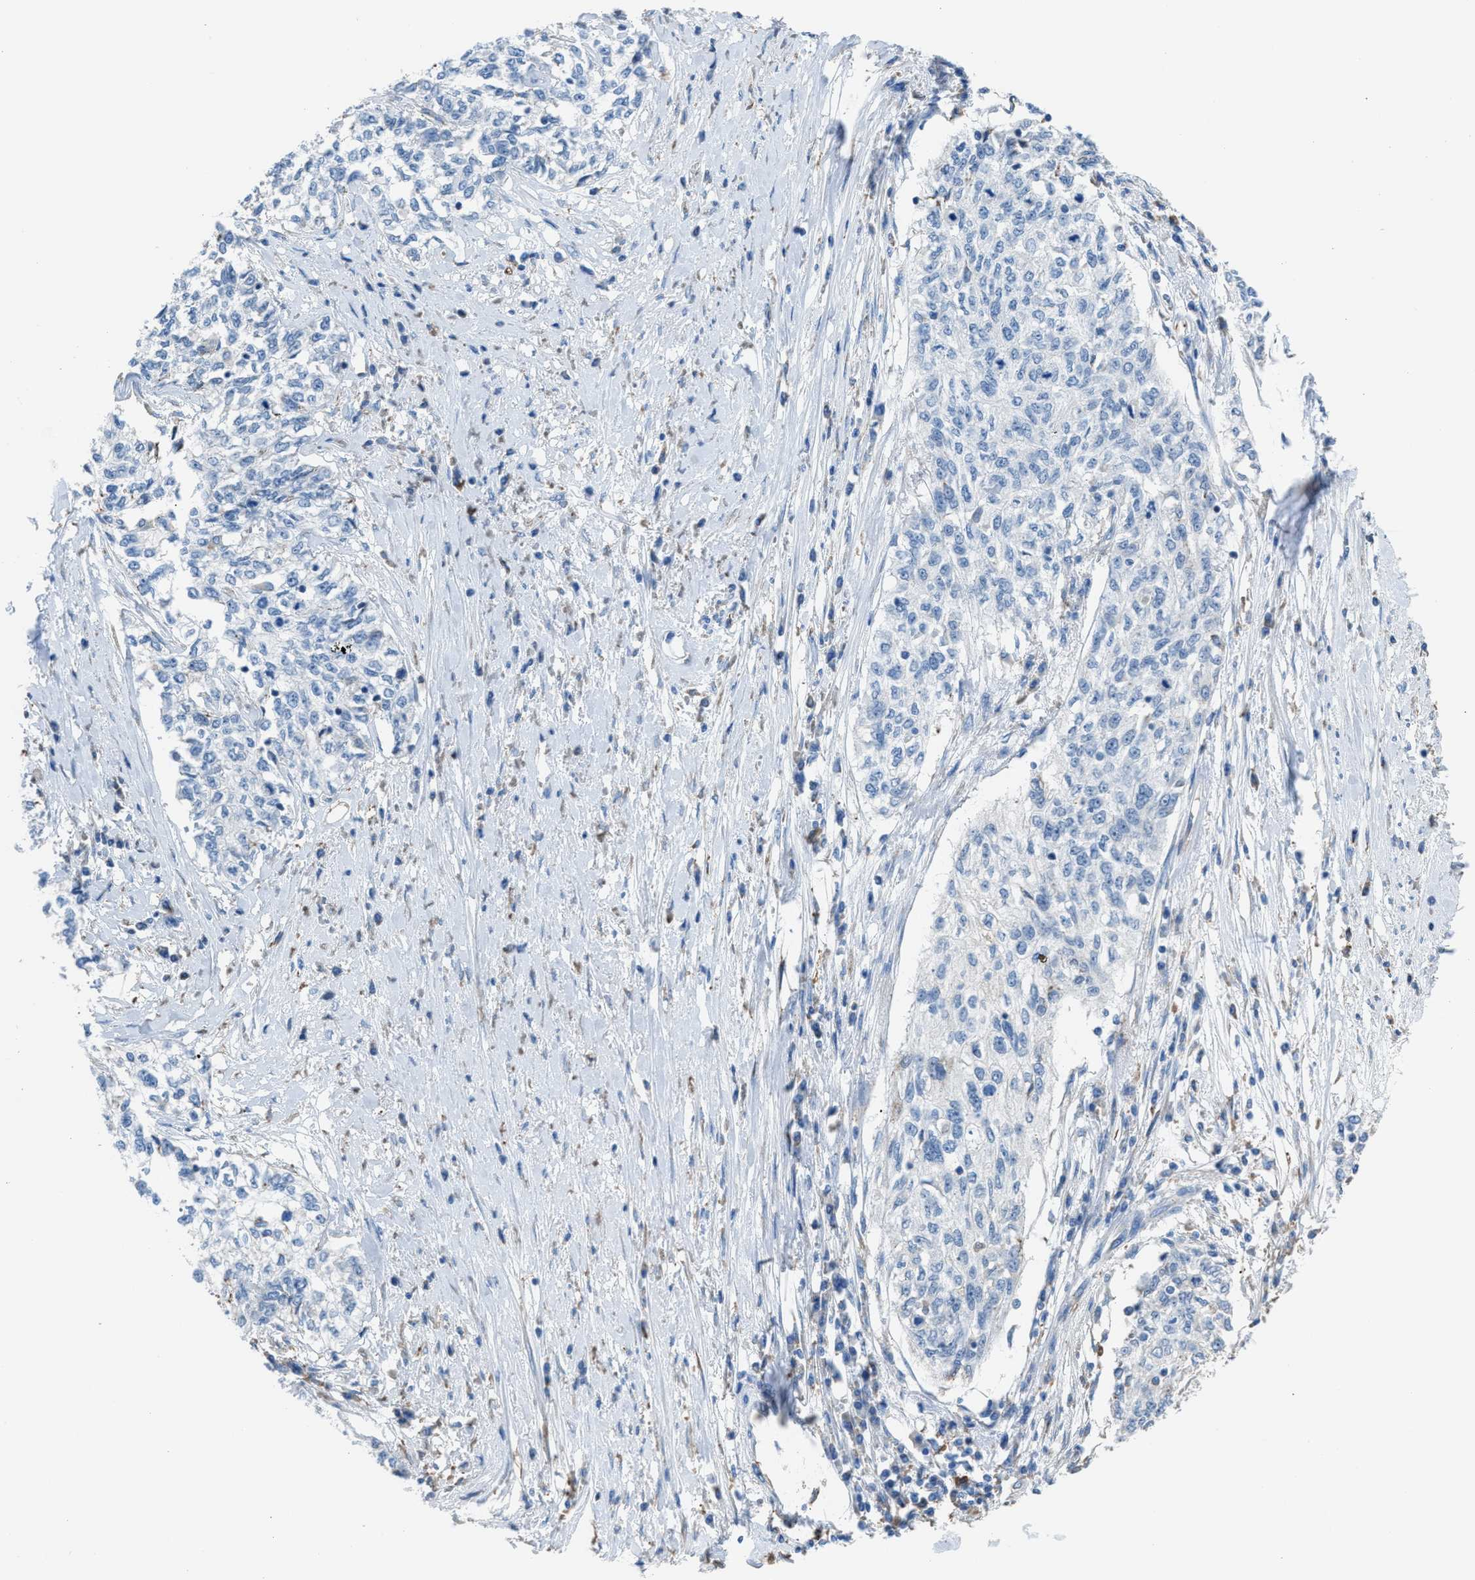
{"staining": {"intensity": "negative", "quantity": "none", "location": "none"}, "tissue": "cervical cancer", "cell_type": "Tumor cells", "image_type": "cancer", "snomed": [{"axis": "morphology", "description": "Squamous cell carcinoma, NOS"}, {"axis": "topography", "description": "Cervix"}], "caption": "There is no significant expression in tumor cells of cervical cancer.", "gene": "CA3", "patient": {"sex": "female", "age": 57}}